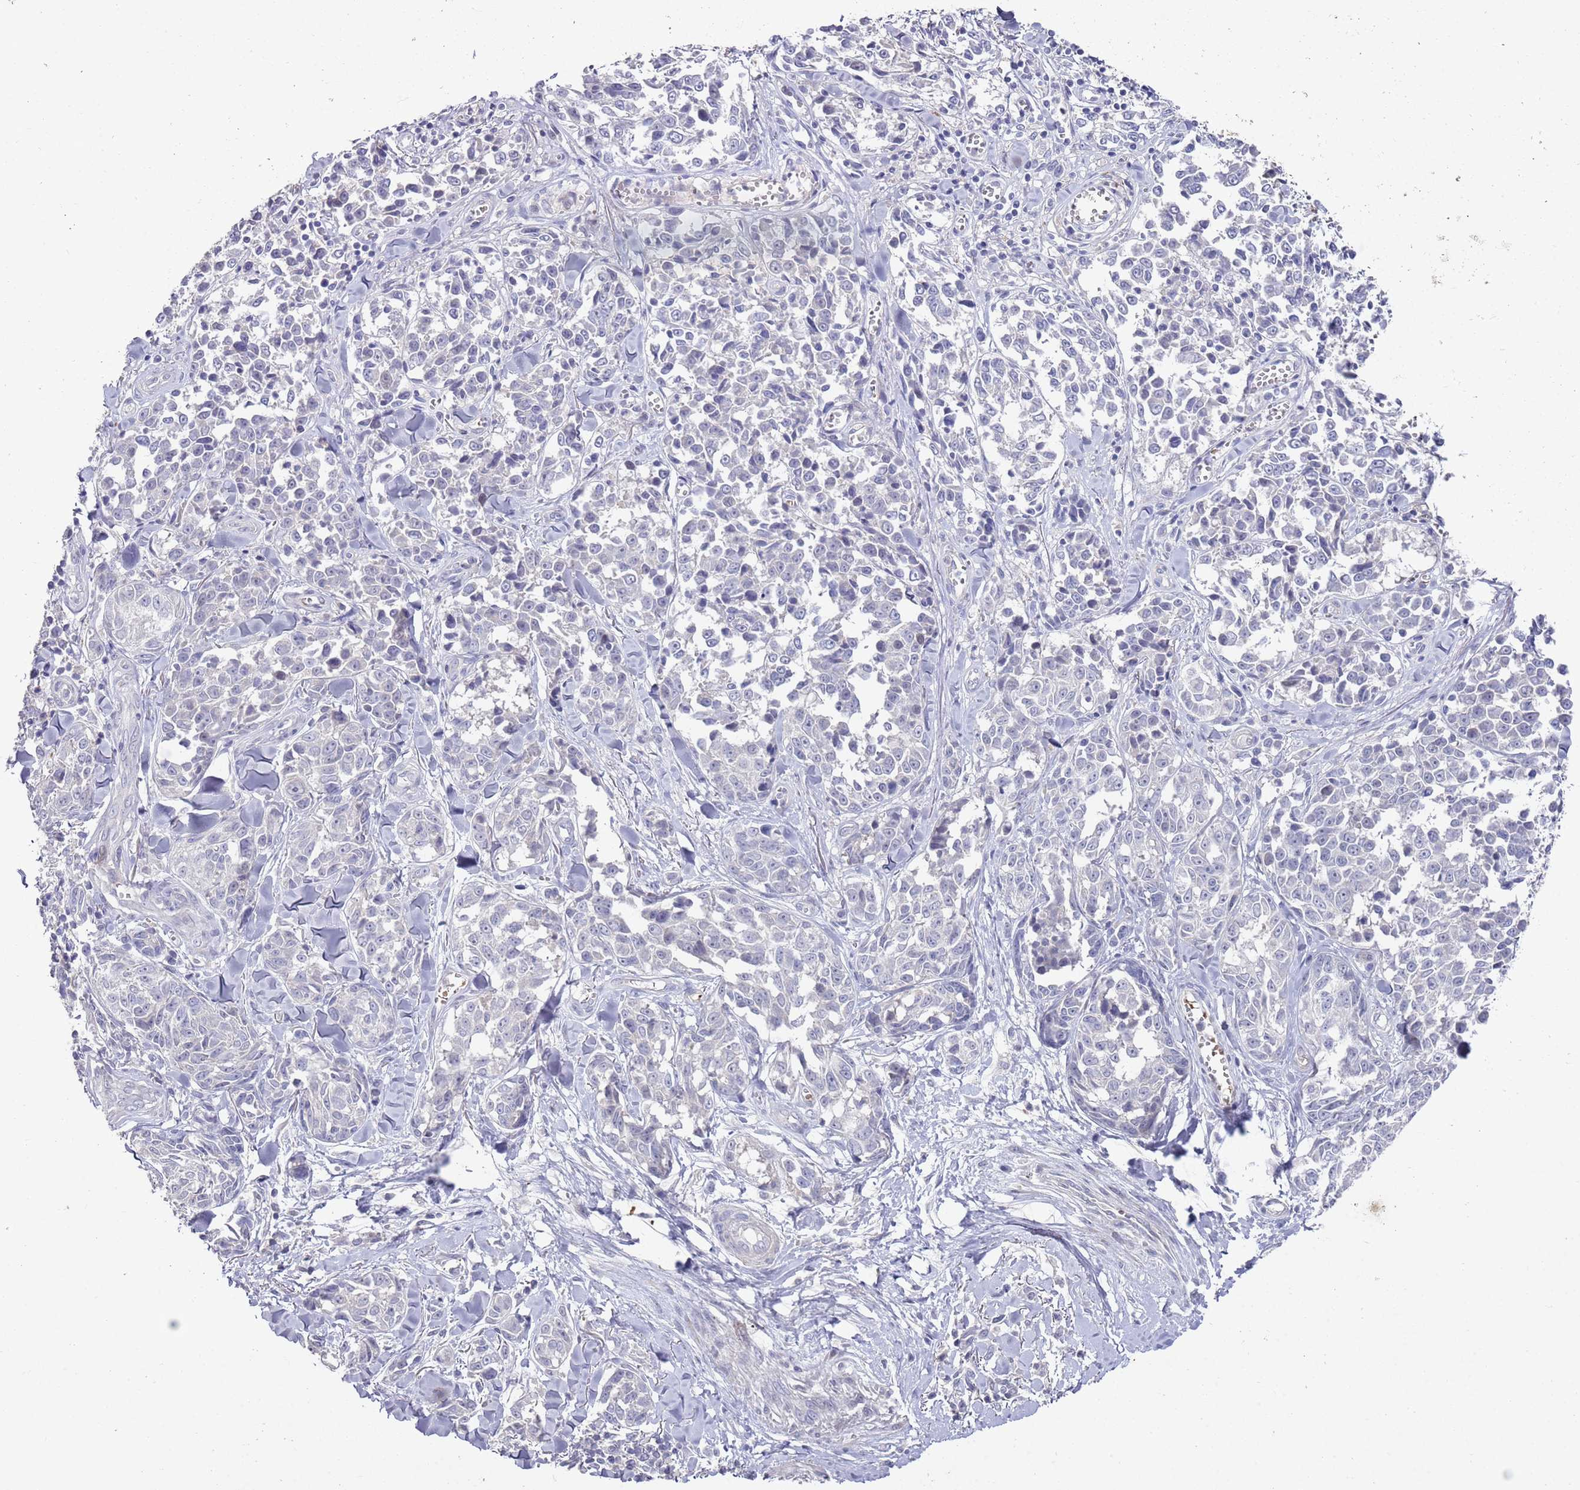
{"staining": {"intensity": "negative", "quantity": "none", "location": "none"}, "tissue": "melanoma", "cell_type": "Tumor cells", "image_type": "cancer", "snomed": [{"axis": "morphology", "description": "Malignant melanoma, NOS"}, {"axis": "topography", "description": "Skin"}], "caption": "DAB immunohistochemical staining of human malignant melanoma reveals no significant staining in tumor cells.", "gene": "LACC1", "patient": {"sex": "female", "age": 64}}